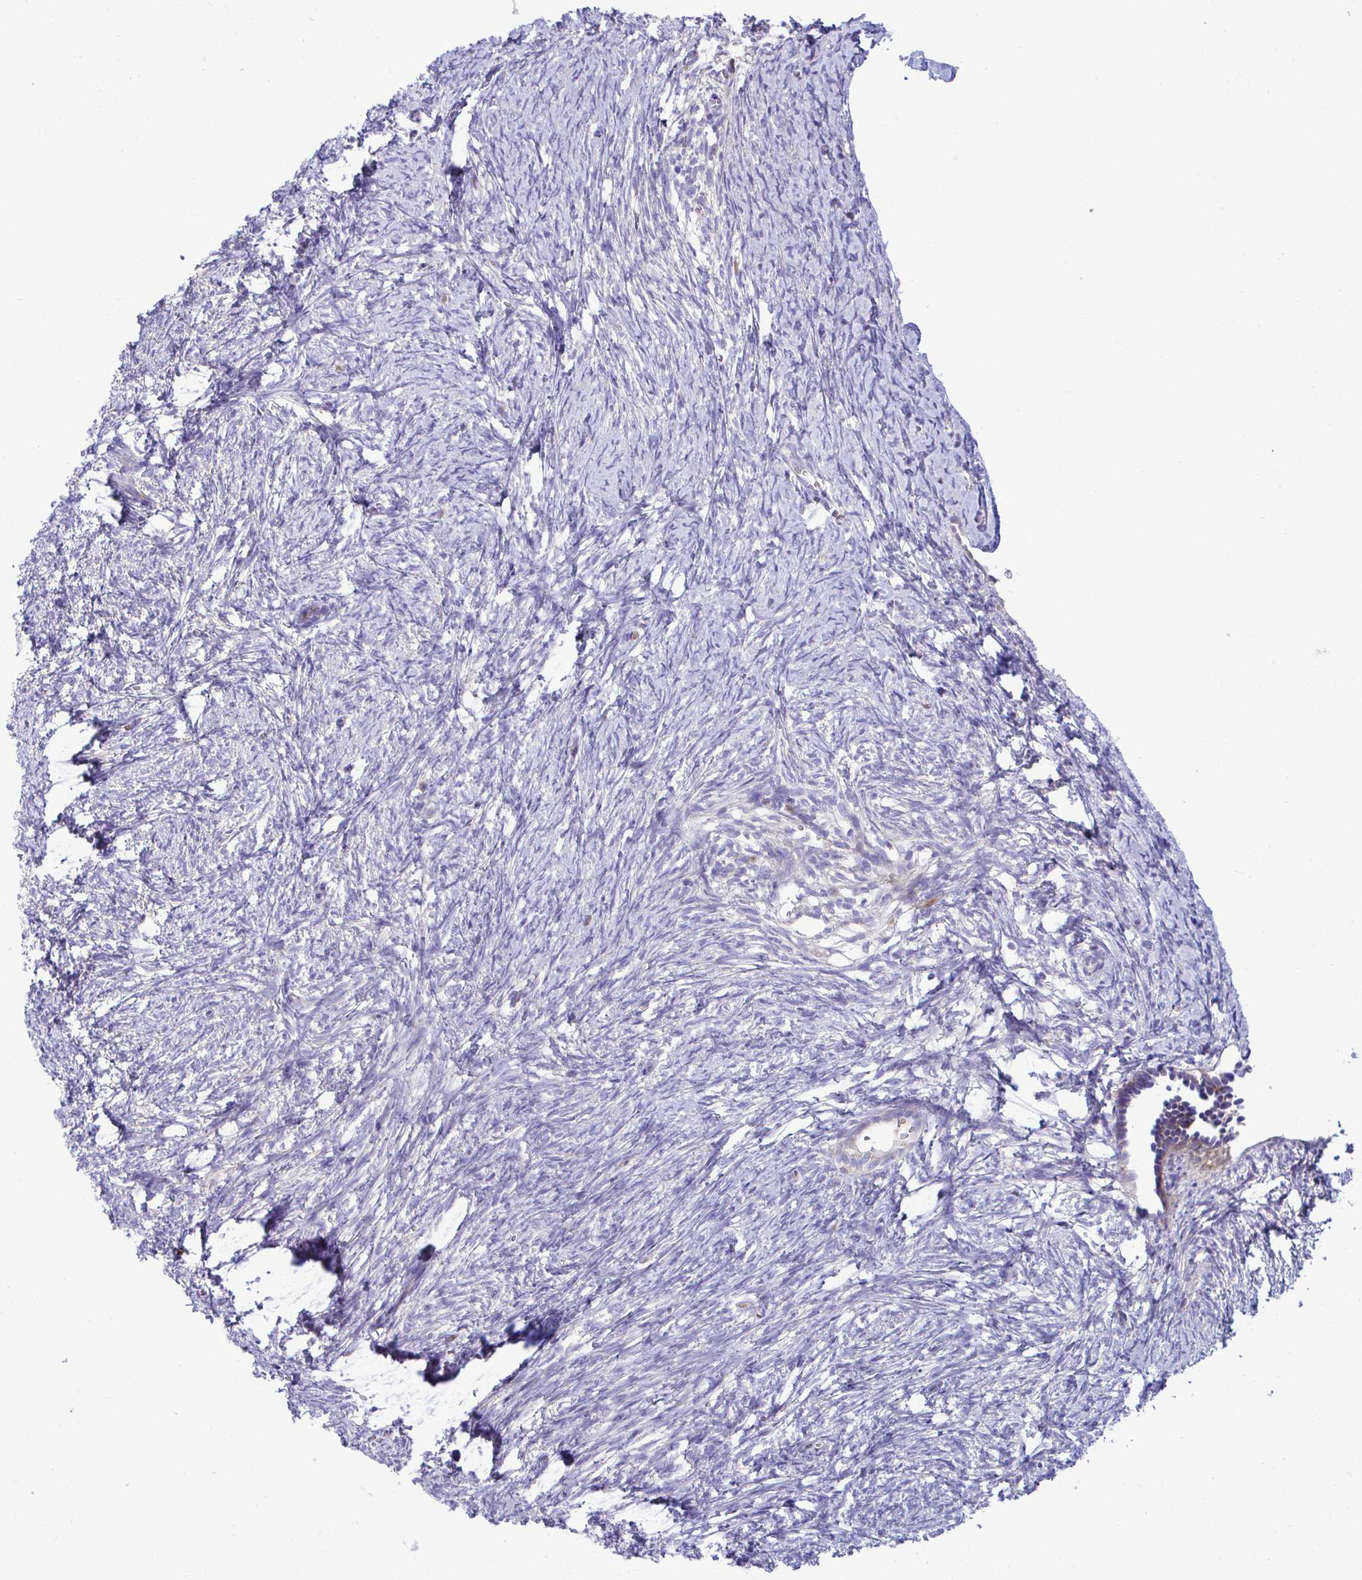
{"staining": {"intensity": "moderate", "quantity": ">75%", "location": "cytoplasmic/membranous"}, "tissue": "ovary", "cell_type": "Follicle cells", "image_type": "normal", "snomed": [{"axis": "morphology", "description": "Normal tissue, NOS"}, {"axis": "topography", "description": "Ovary"}], "caption": "This photomicrograph exhibits immunohistochemistry staining of benign human ovary, with medium moderate cytoplasmic/membranous staining in approximately >75% of follicle cells.", "gene": "MRPS16", "patient": {"sex": "female", "age": 41}}